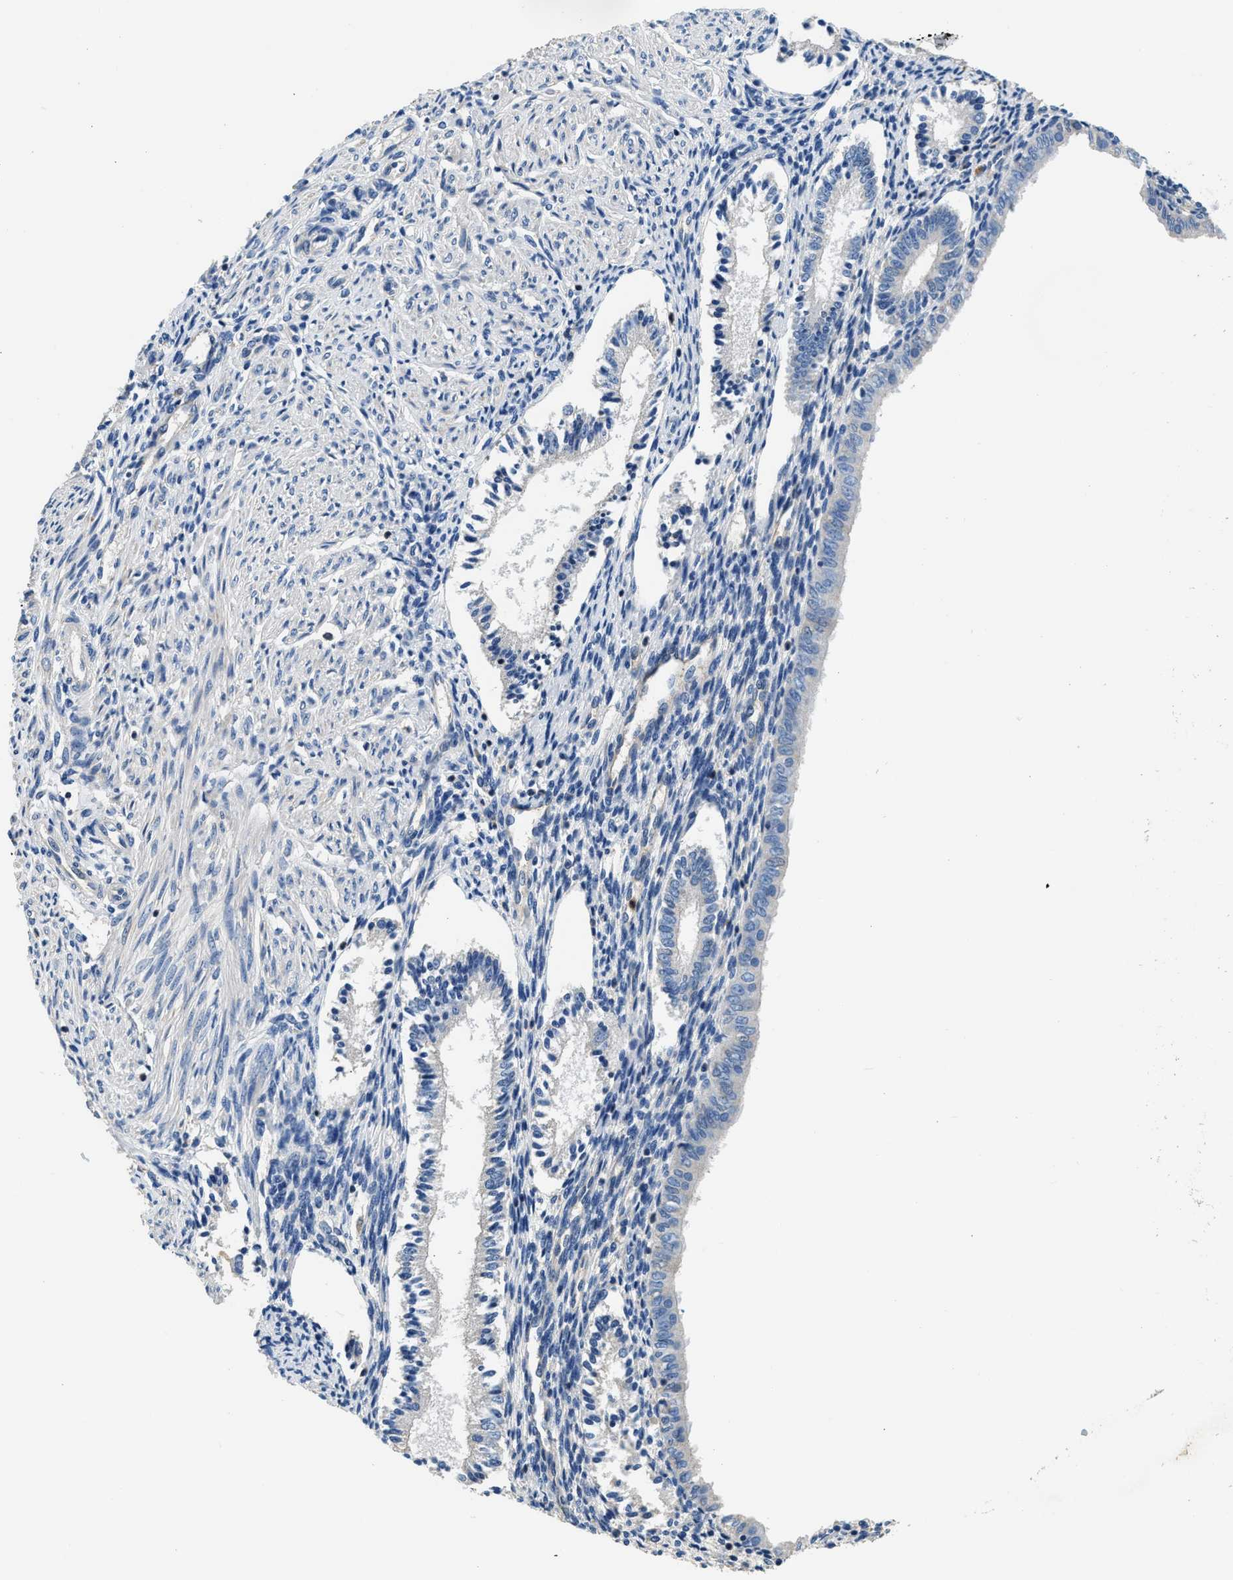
{"staining": {"intensity": "moderate", "quantity": "<25%", "location": "nuclear"}, "tissue": "endometrium", "cell_type": "Cells in endometrial stroma", "image_type": "normal", "snomed": [{"axis": "morphology", "description": "Normal tissue, NOS"}, {"axis": "topography", "description": "Endometrium"}], "caption": "Immunohistochemistry of unremarkable human endometrium displays low levels of moderate nuclear positivity in approximately <25% of cells in endometrial stroma.", "gene": "TOX", "patient": {"sex": "female", "age": 42}}